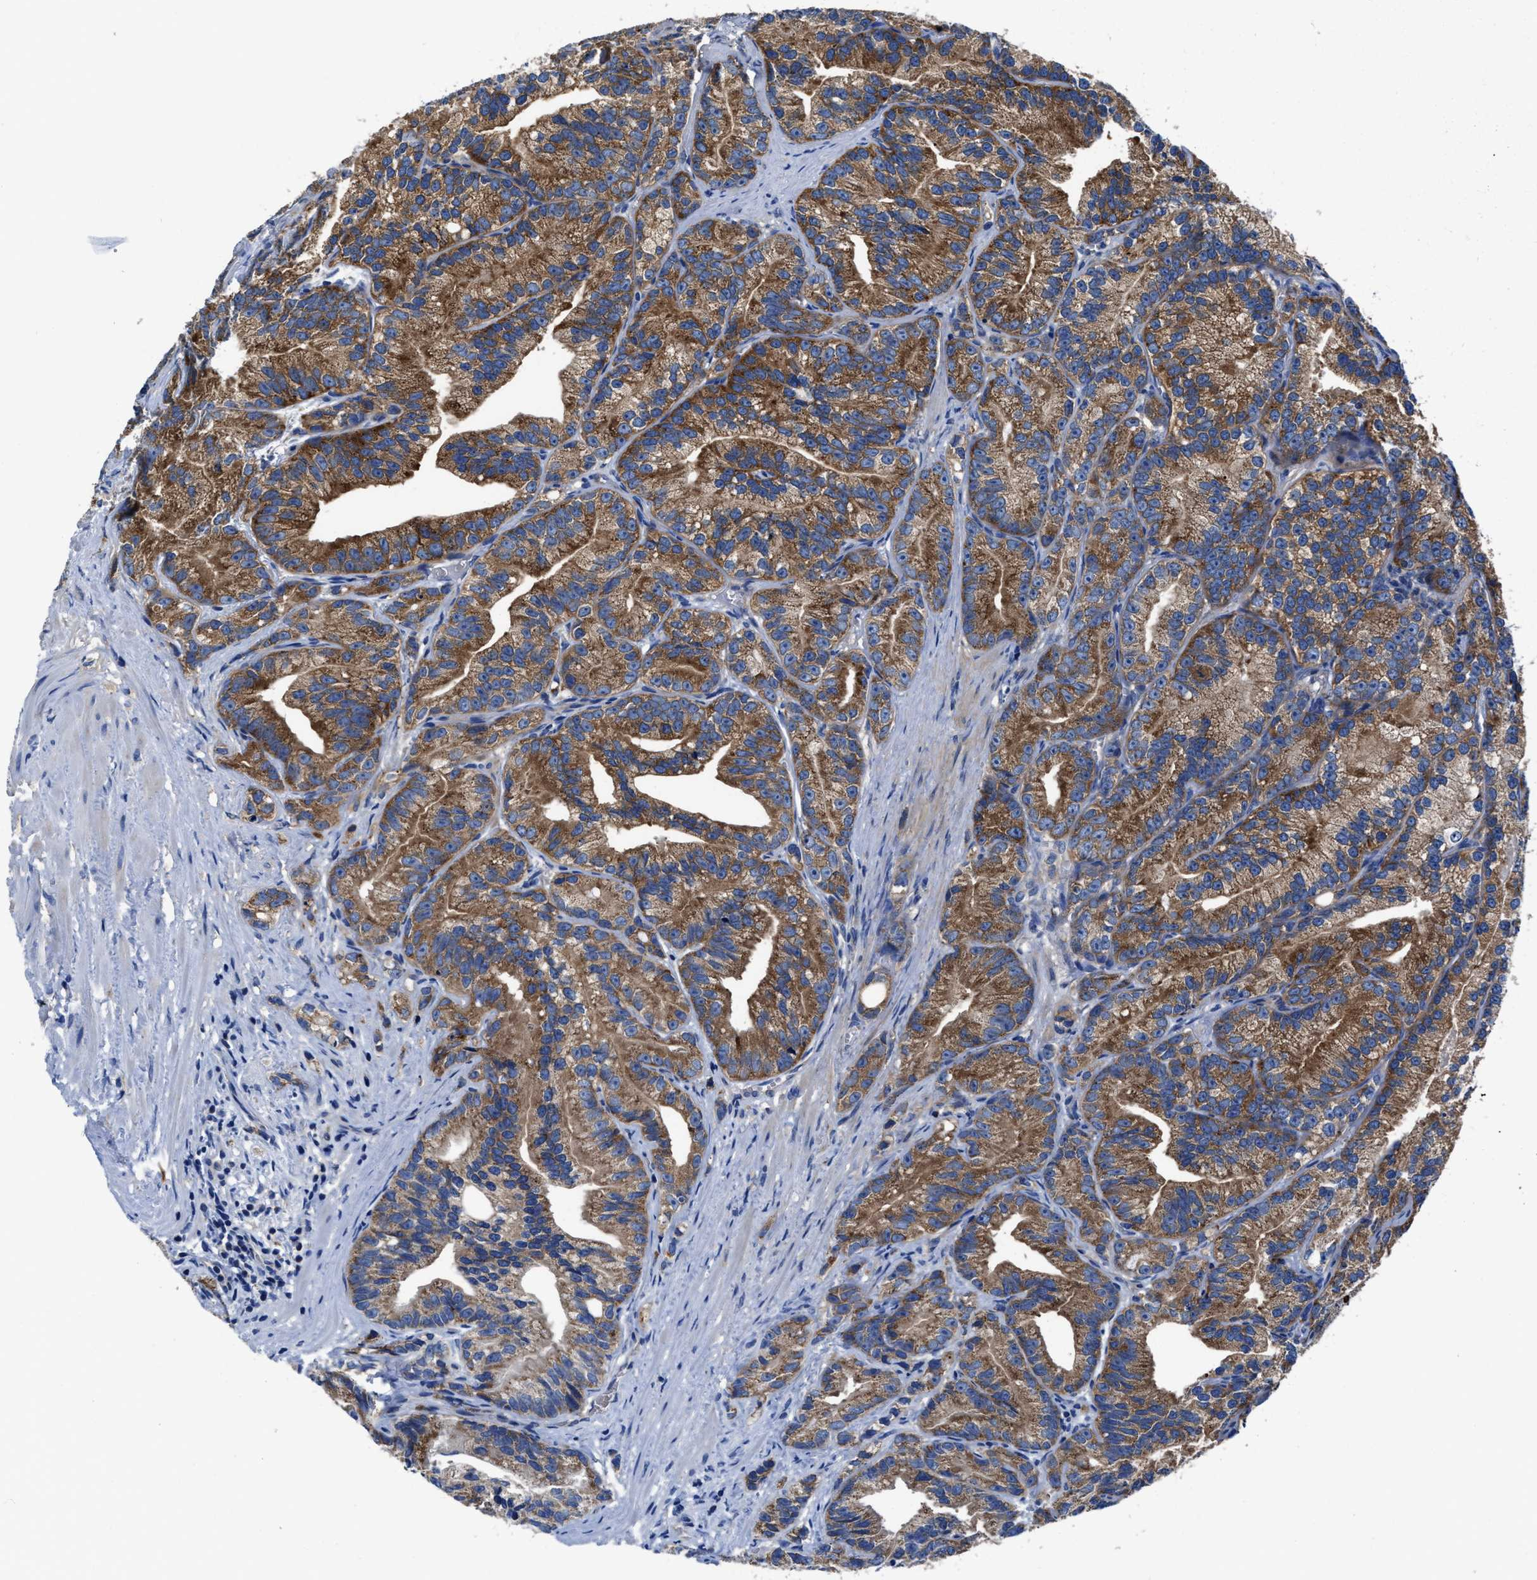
{"staining": {"intensity": "strong", "quantity": ">75%", "location": "cytoplasmic/membranous"}, "tissue": "prostate cancer", "cell_type": "Tumor cells", "image_type": "cancer", "snomed": [{"axis": "morphology", "description": "Adenocarcinoma, Low grade"}, {"axis": "topography", "description": "Prostate"}], "caption": "Prostate low-grade adenocarcinoma stained with DAB (3,3'-diaminobenzidine) immunohistochemistry exhibits high levels of strong cytoplasmic/membranous positivity in approximately >75% of tumor cells.", "gene": "PHLPP1", "patient": {"sex": "male", "age": 89}}